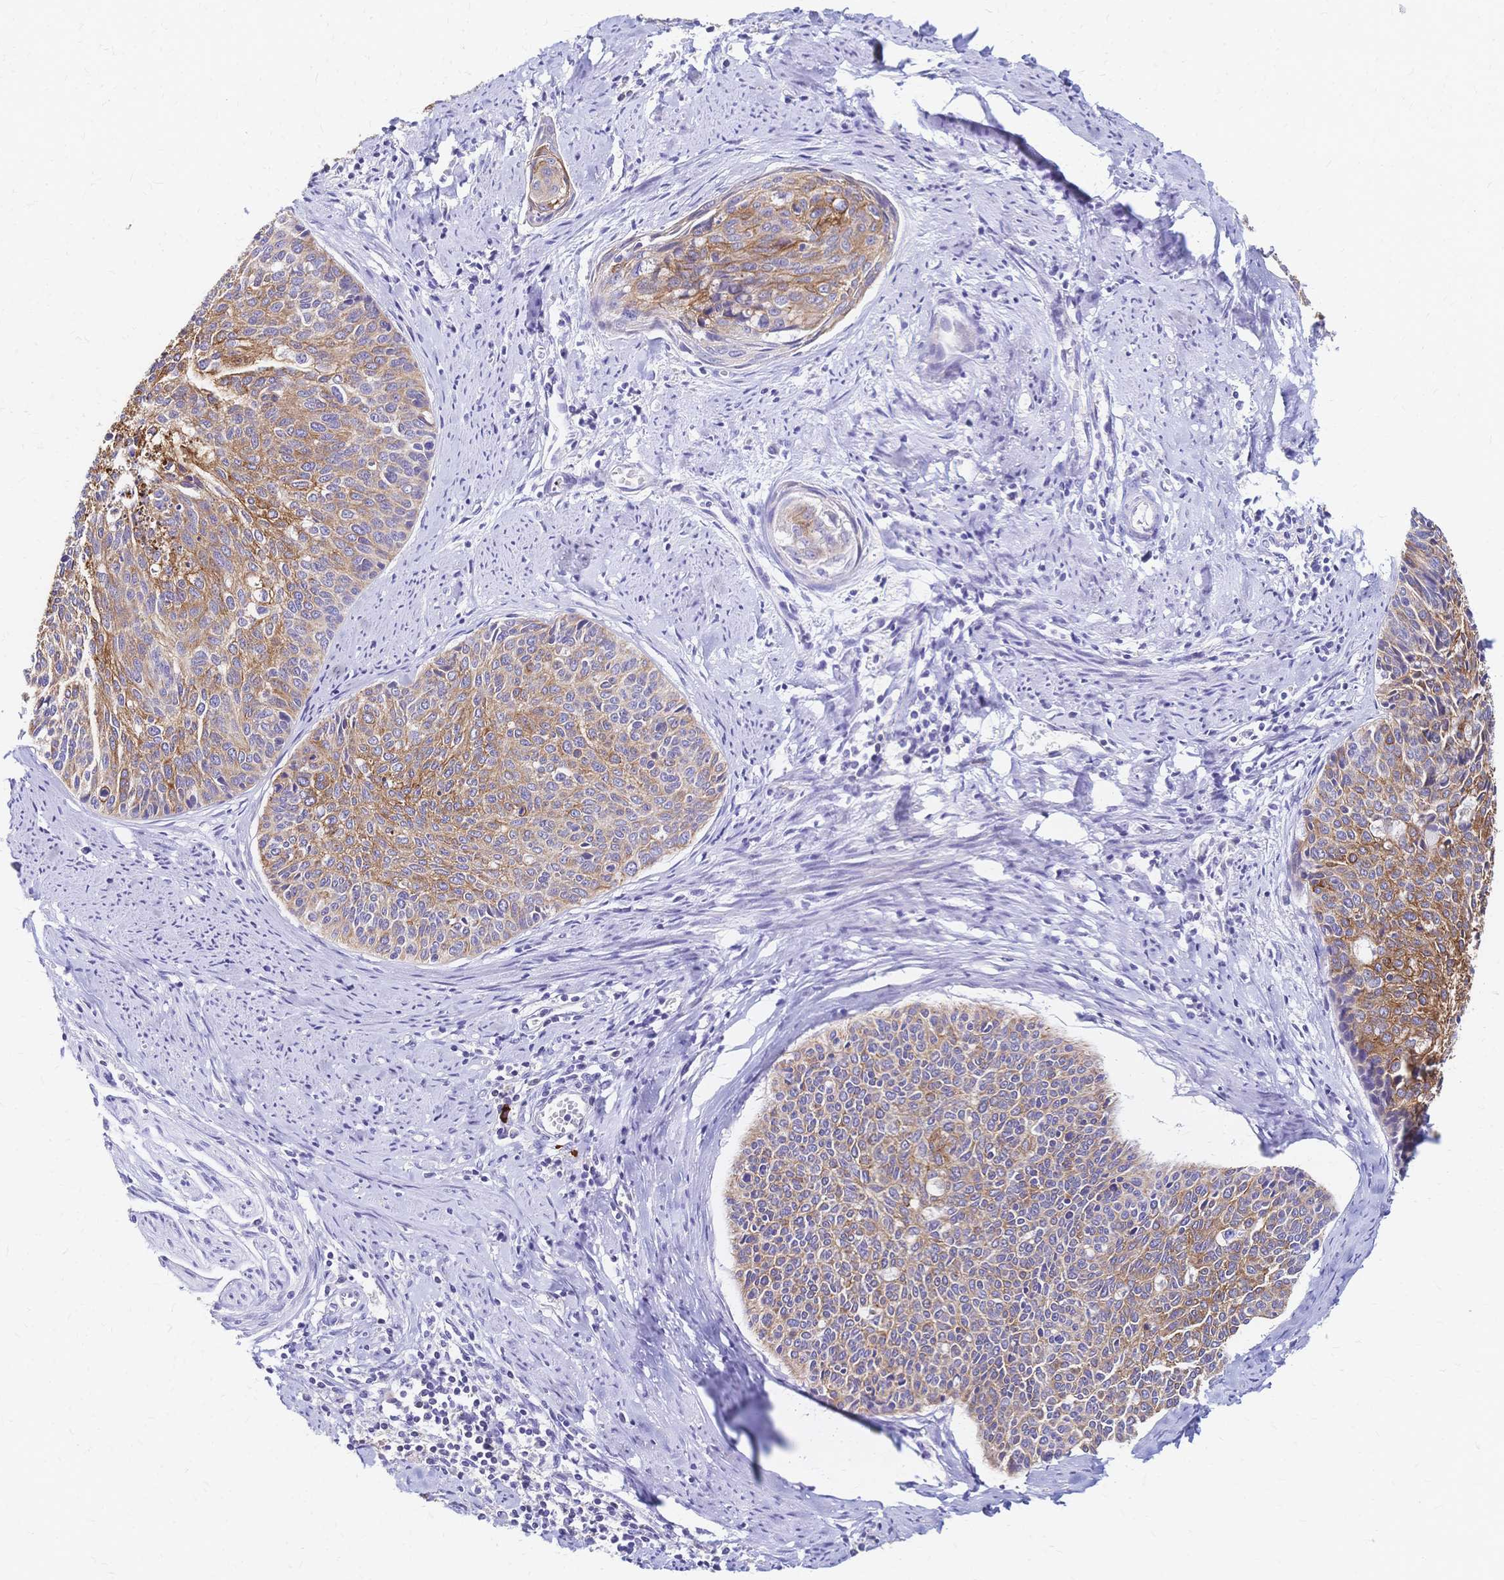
{"staining": {"intensity": "moderate", "quantity": ">75%", "location": "cytoplasmic/membranous"}, "tissue": "cervical cancer", "cell_type": "Tumor cells", "image_type": "cancer", "snomed": [{"axis": "morphology", "description": "Squamous cell carcinoma, NOS"}, {"axis": "topography", "description": "Cervix"}], "caption": "The histopathology image shows a brown stain indicating the presence of a protein in the cytoplasmic/membranous of tumor cells in cervical squamous cell carcinoma.", "gene": "DTNB", "patient": {"sex": "female", "age": 55}}